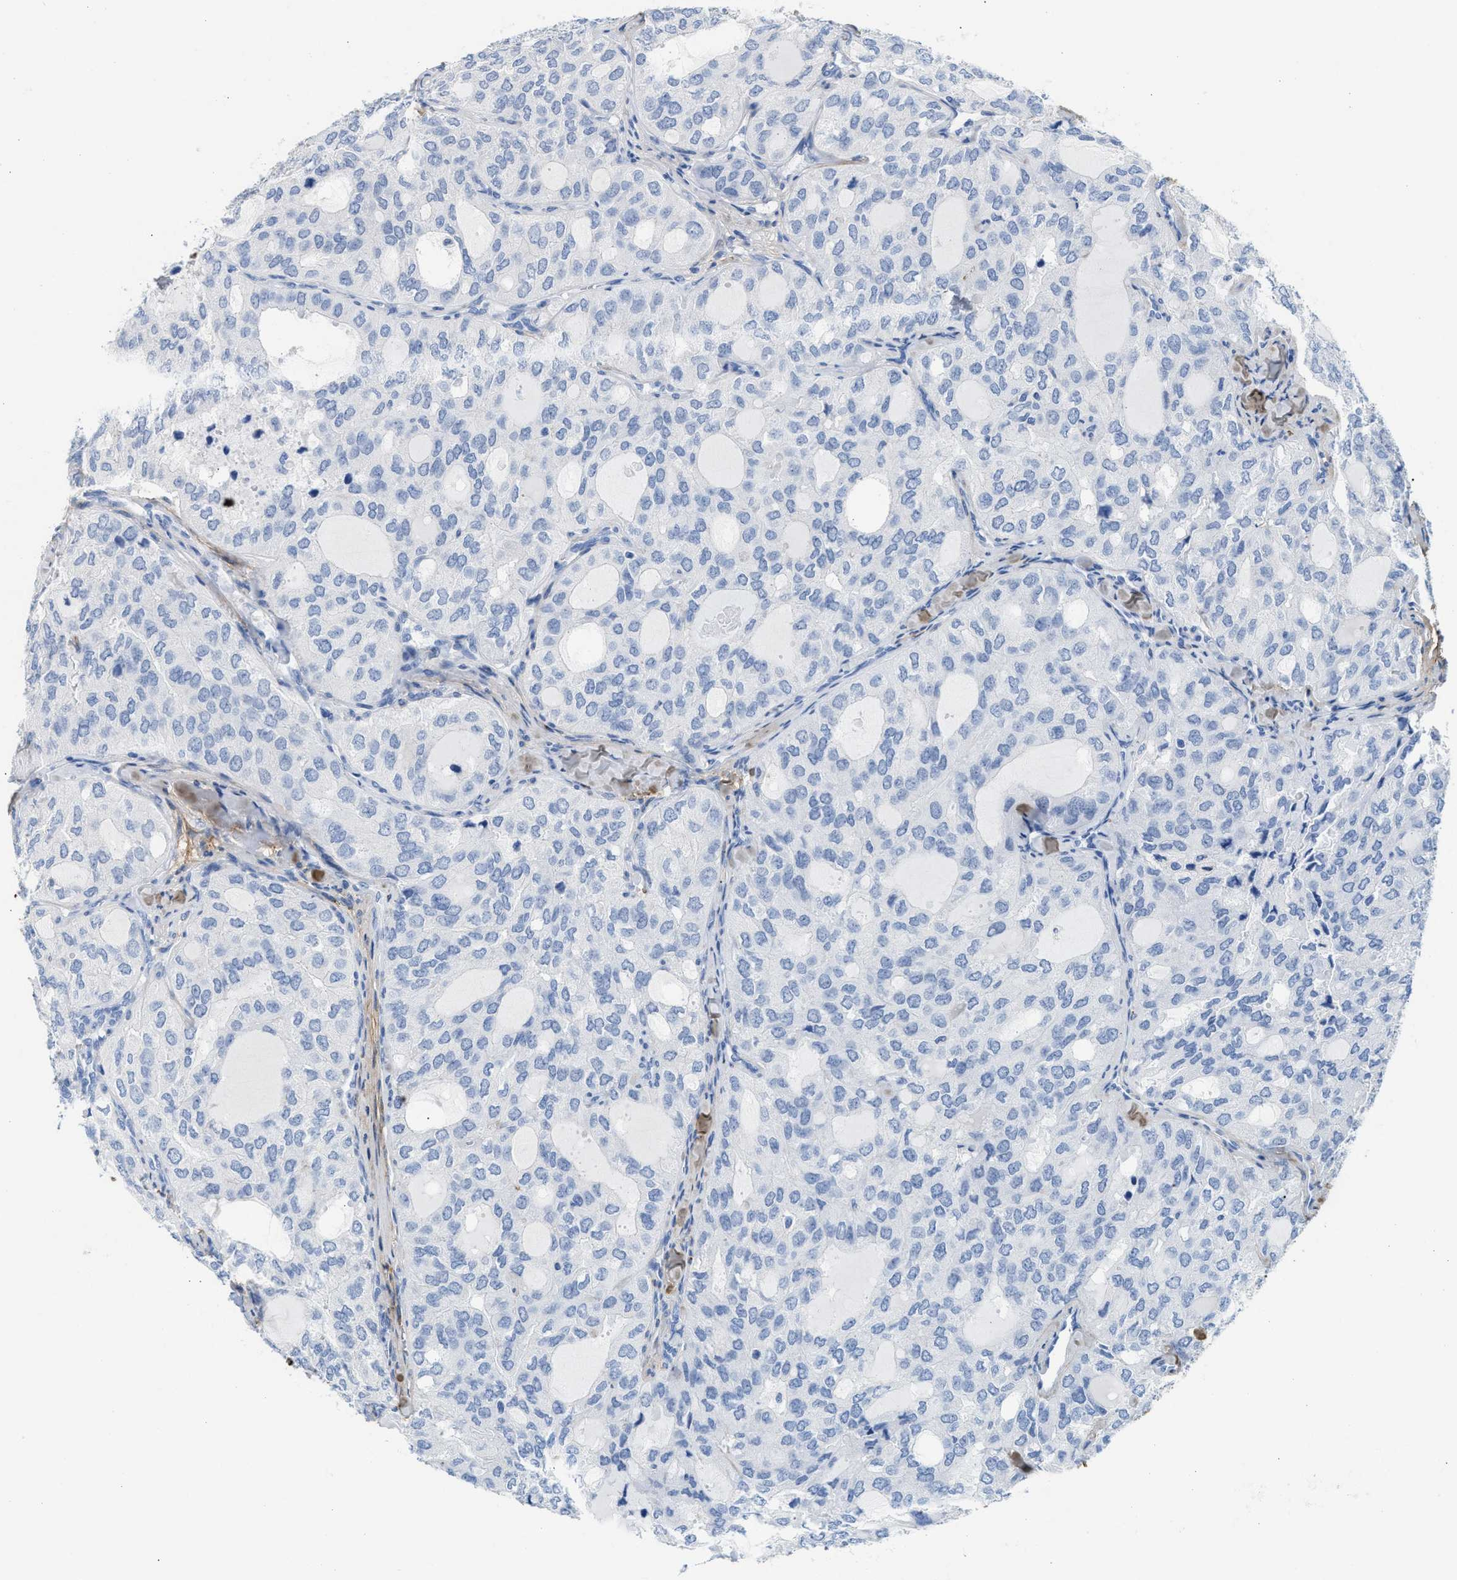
{"staining": {"intensity": "negative", "quantity": "none", "location": "none"}, "tissue": "thyroid cancer", "cell_type": "Tumor cells", "image_type": "cancer", "snomed": [{"axis": "morphology", "description": "Follicular adenoma carcinoma, NOS"}, {"axis": "topography", "description": "Thyroid gland"}], "caption": "The photomicrograph exhibits no staining of tumor cells in follicular adenoma carcinoma (thyroid). (DAB IHC visualized using brightfield microscopy, high magnification).", "gene": "TNR", "patient": {"sex": "male", "age": 75}}